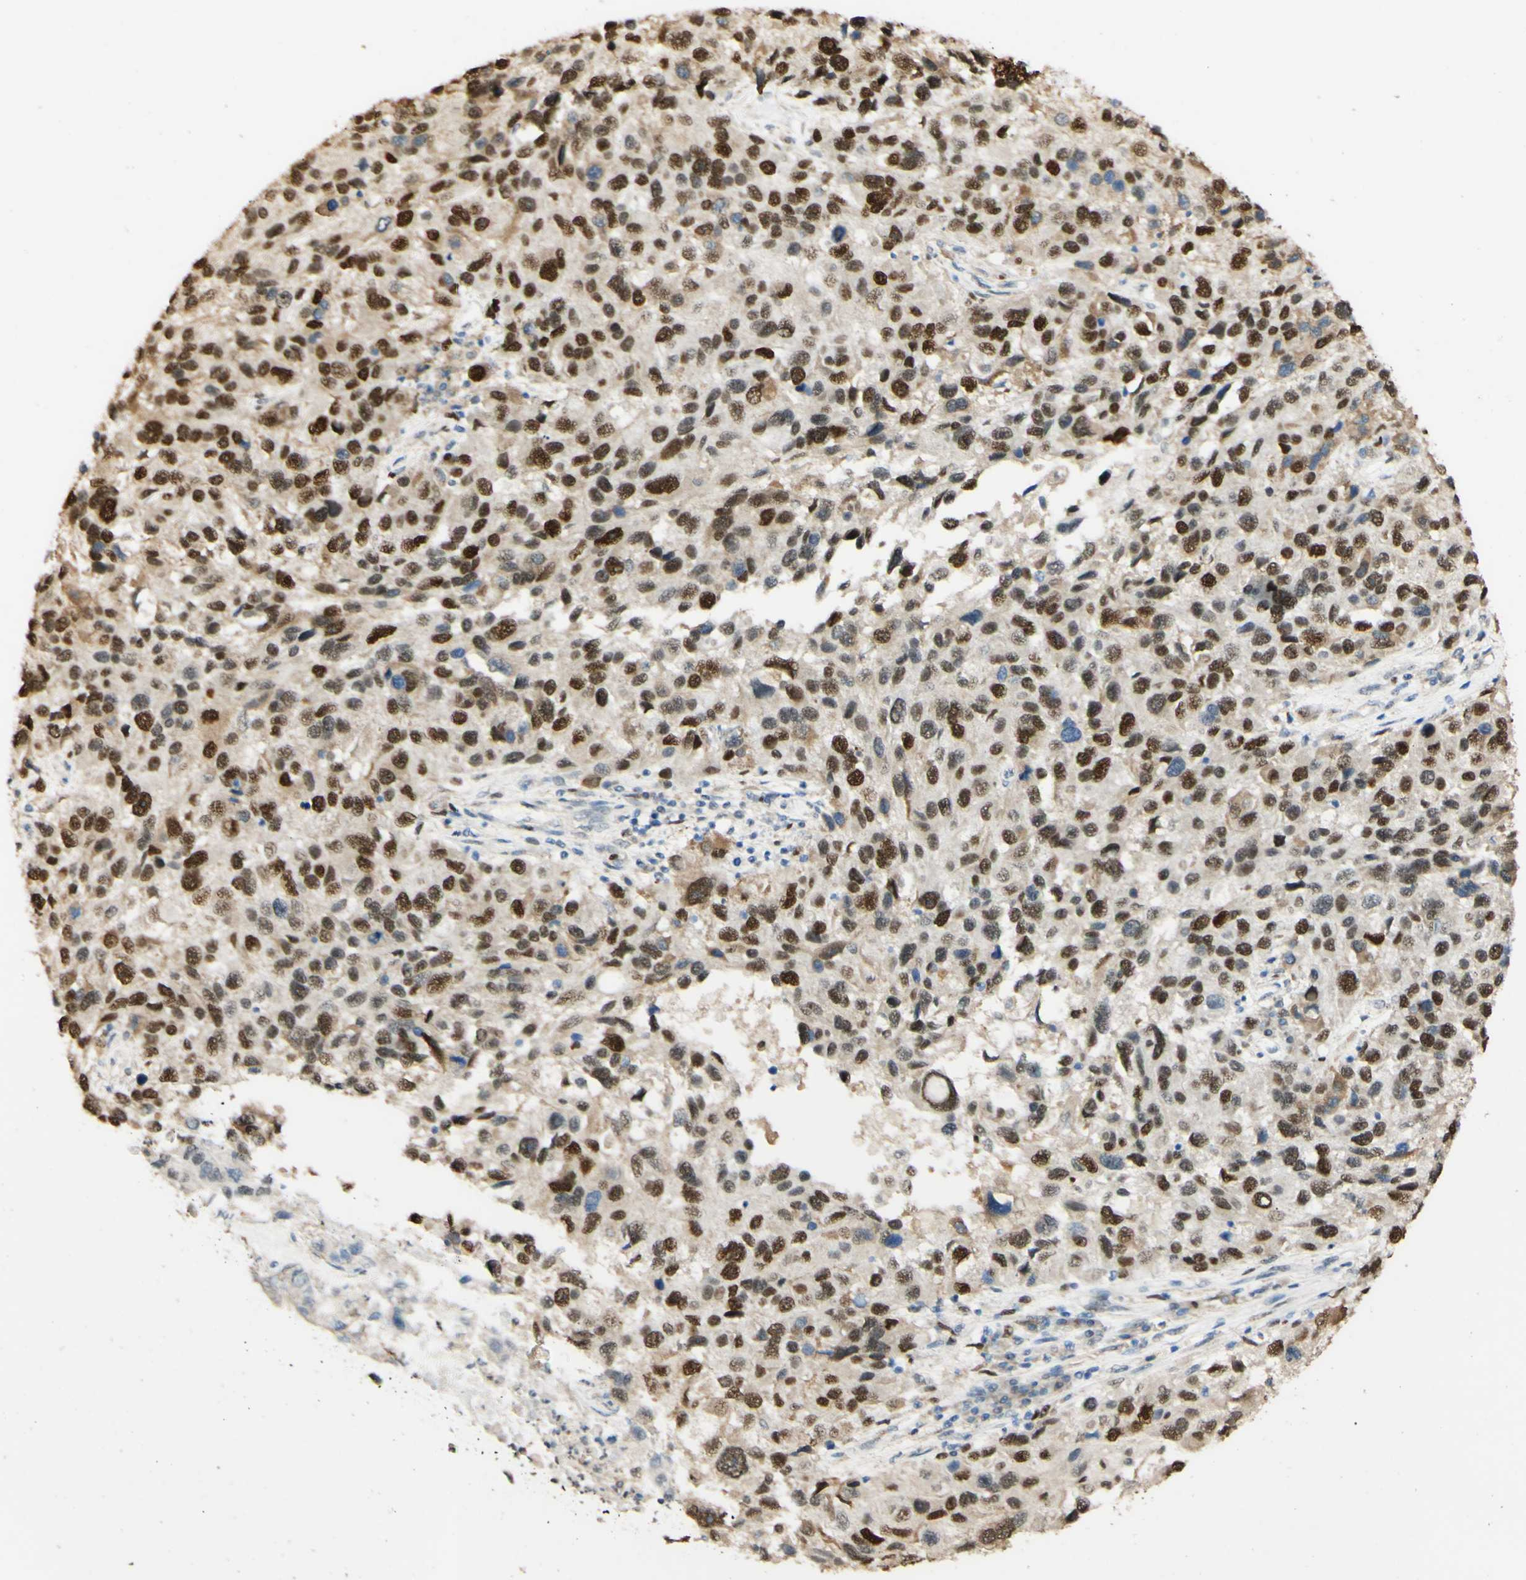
{"staining": {"intensity": "strong", "quantity": ">75%", "location": "nuclear"}, "tissue": "melanoma", "cell_type": "Tumor cells", "image_type": "cancer", "snomed": [{"axis": "morphology", "description": "Malignant melanoma, NOS"}, {"axis": "topography", "description": "Skin"}], "caption": "The immunohistochemical stain highlights strong nuclear staining in tumor cells of melanoma tissue.", "gene": "MAP3K4", "patient": {"sex": "male", "age": 53}}